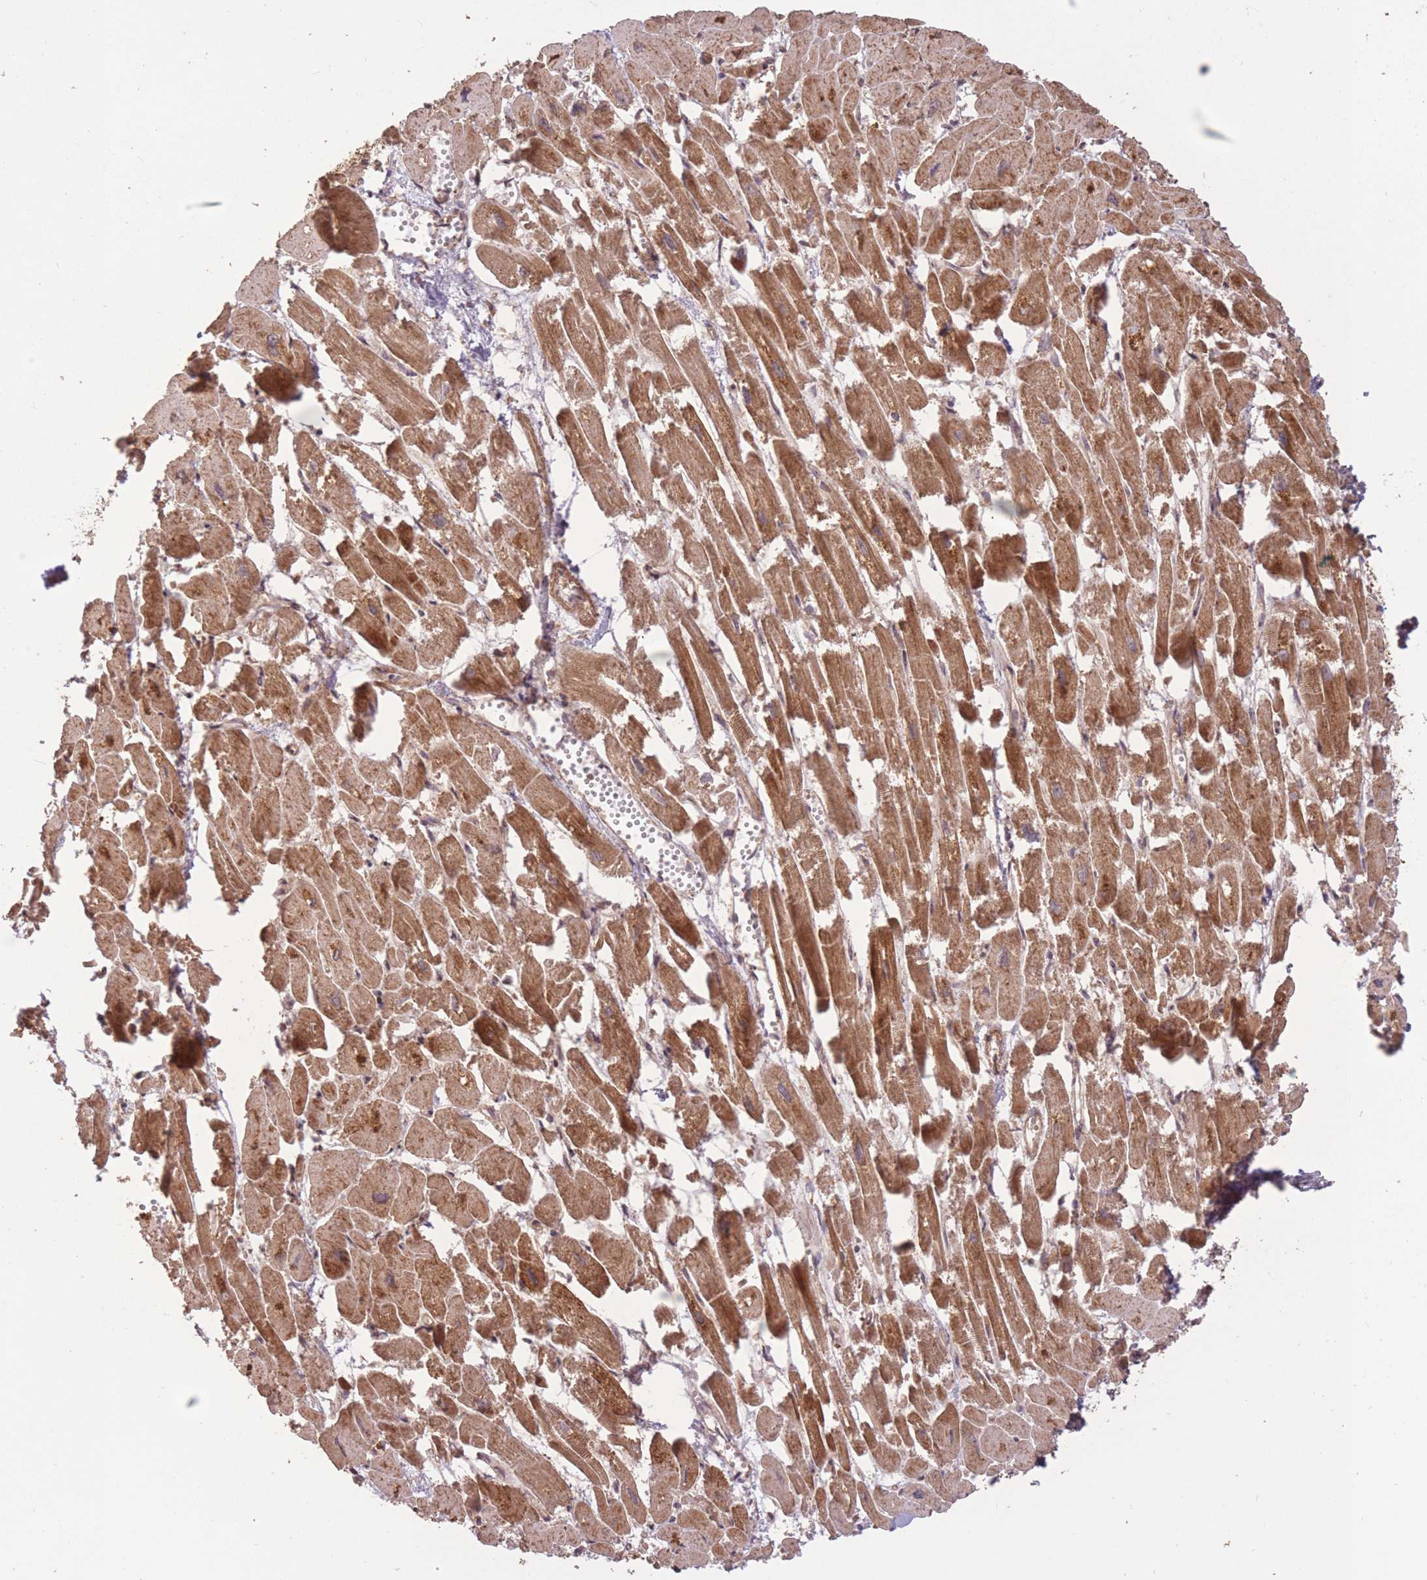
{"staining": {"intensity": "strong", "quantity": ">75%", "location": "cytoplasmic/membranous"}, "tissue": "heart muscle", "cell_type": "Cardiomyocytes", "image_type": "normal", "snomed": [{"axis": "morphology", "description": "Normal tissue, NOS"}, {"axis": "topography", "description": "Heart"}], "caption": "This photomicrograph displays immunohistochemistry staining of normal heart muscle, with high strong cytoplasmic/membranous positivity in approximately >75% of cardiomyocytes.", "gene": "ERBB3", "patient": {"sex": "male", "age": 54}}